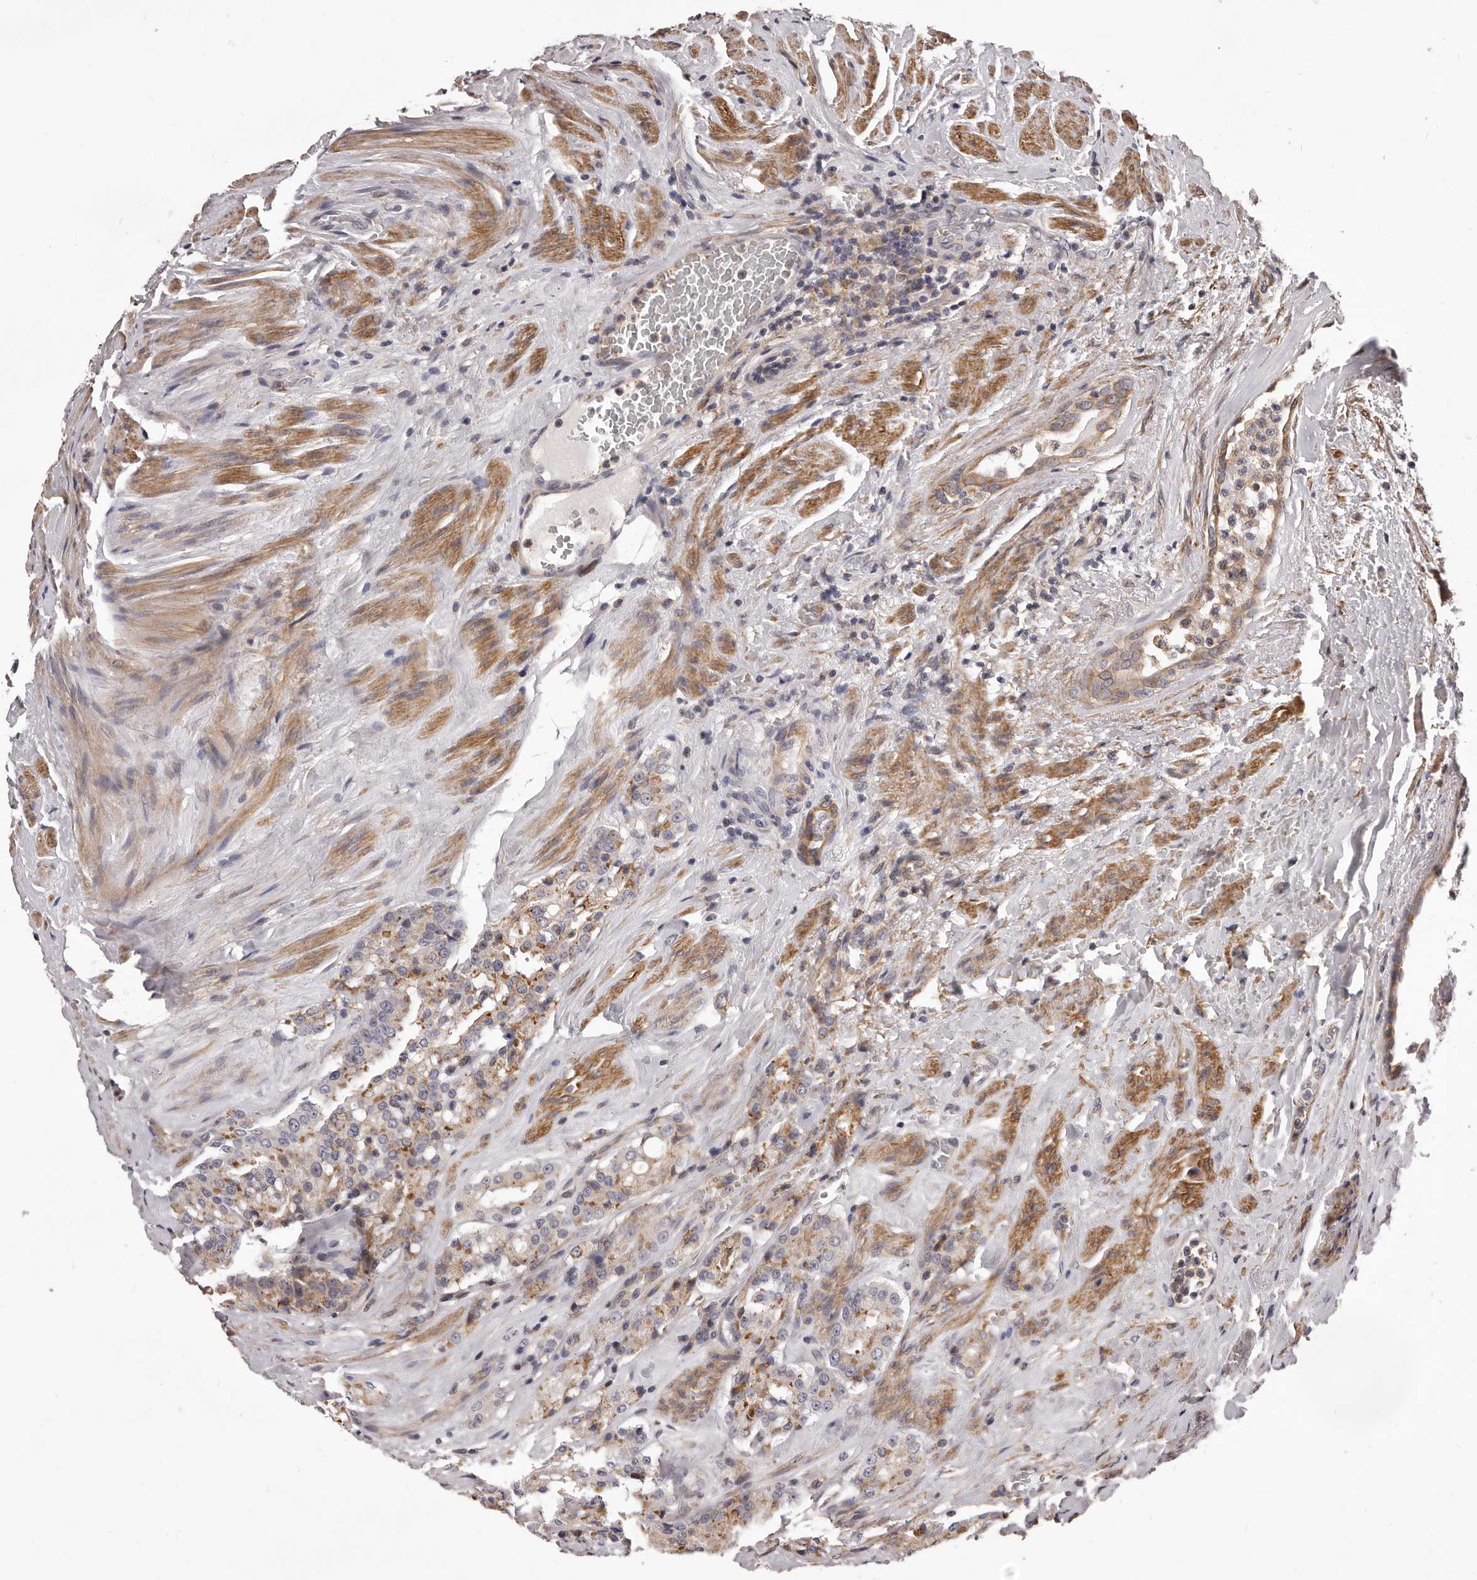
{"staining": {"intensity": "moderate", "quantity": "<25%", "location": "cytoplasmic/membranous"}, "tissue": "prostate cancer", "cell_type": "Tumor cells", "image_type": "cancer", "snomed": [{"axis": "morphology", "description": "Adenocarcinoma, Medium grade"}, {"axis": "topography", "description": "Prostate"}], "caption": "Prostate cancer tissue reveals moderate cytoplasmic/membranous staining in approximately <25% of tumor cells", "gene": "ALPK1", "patient": {"sex": "male", "age": 72}}